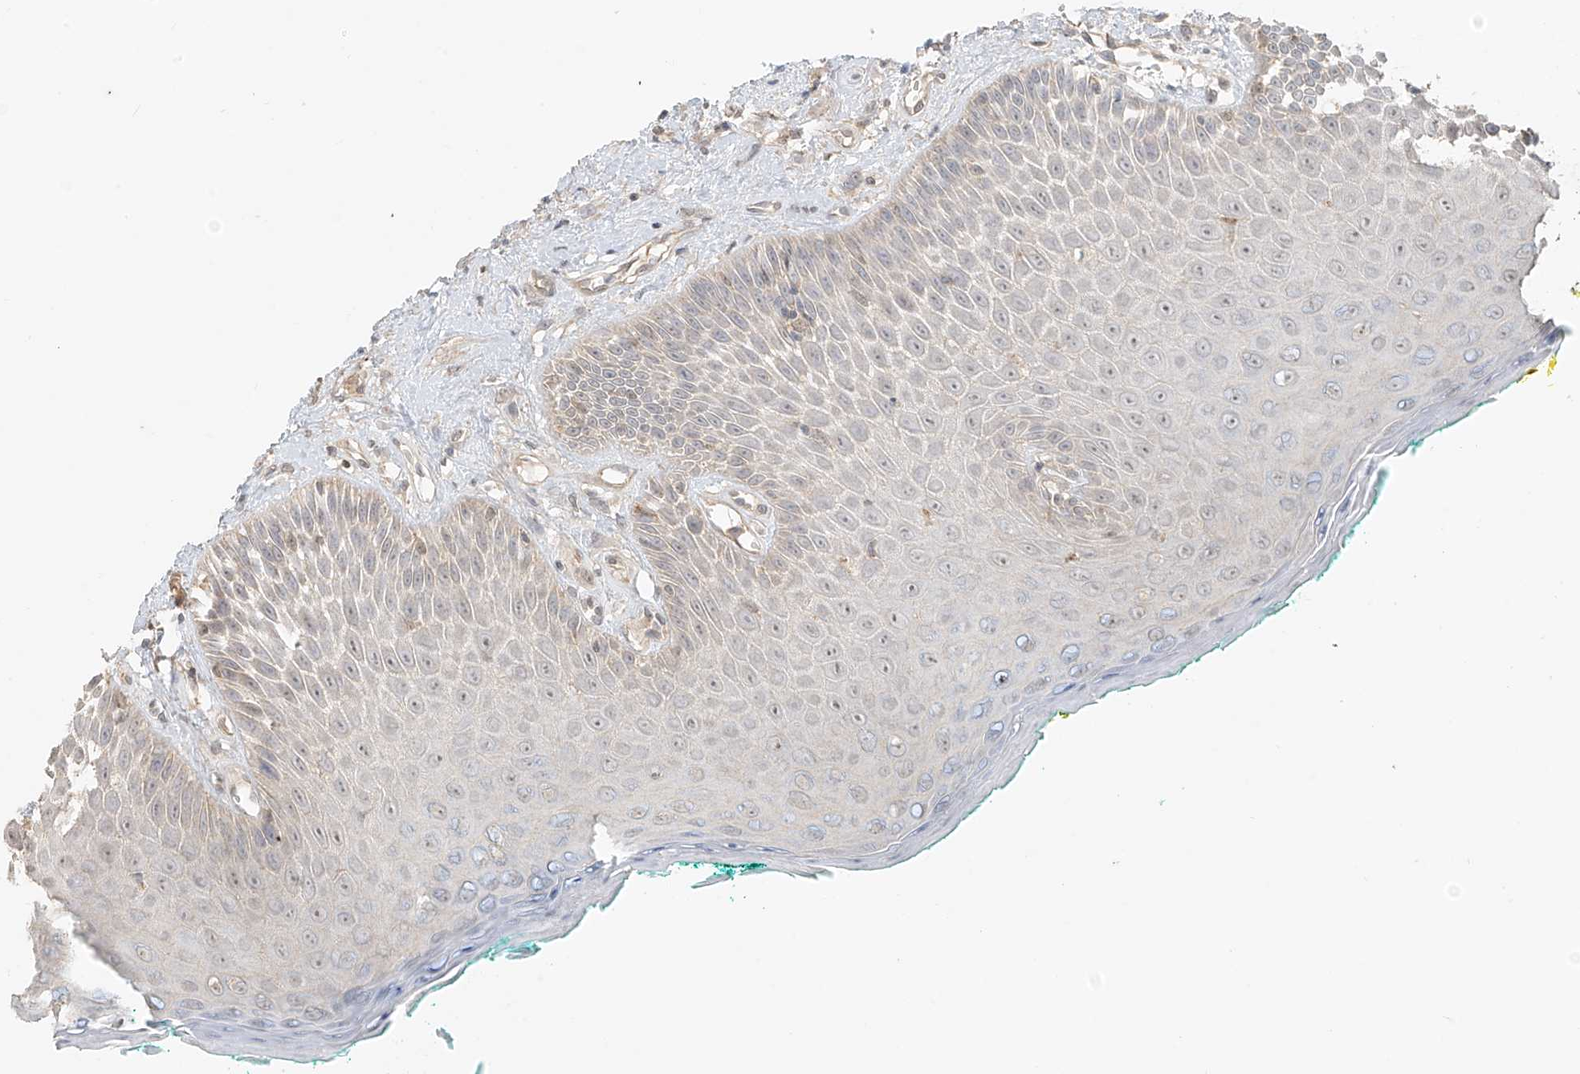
{"staining": {"intensity": "weak", "quantity": "25%-75%", "location": "cytoplasmic/membranous,nuclear"}, "tissue": "oral mucosa", "cell_type": "Squamous epithelial cells", "image_type": "normal", "snomed": [{"axis": "morphology", "description": "Normal tissue, NOS"}, {"axis": "topography", "description": "Oral tissue"}], "caption": "IHC (DAB) staining of benign oral mucosa demonstrates weak cytoplasmic/membranous,nuclear protein positivity in approximately 25%-75% of squamous epithelial cells. Using DAB (brown) and hematoxylin (blue) stains, captured at high magnification using brightfield microscopy.", "gene": "ABCD1", "patient": {"sex": "female", "age": 70}}